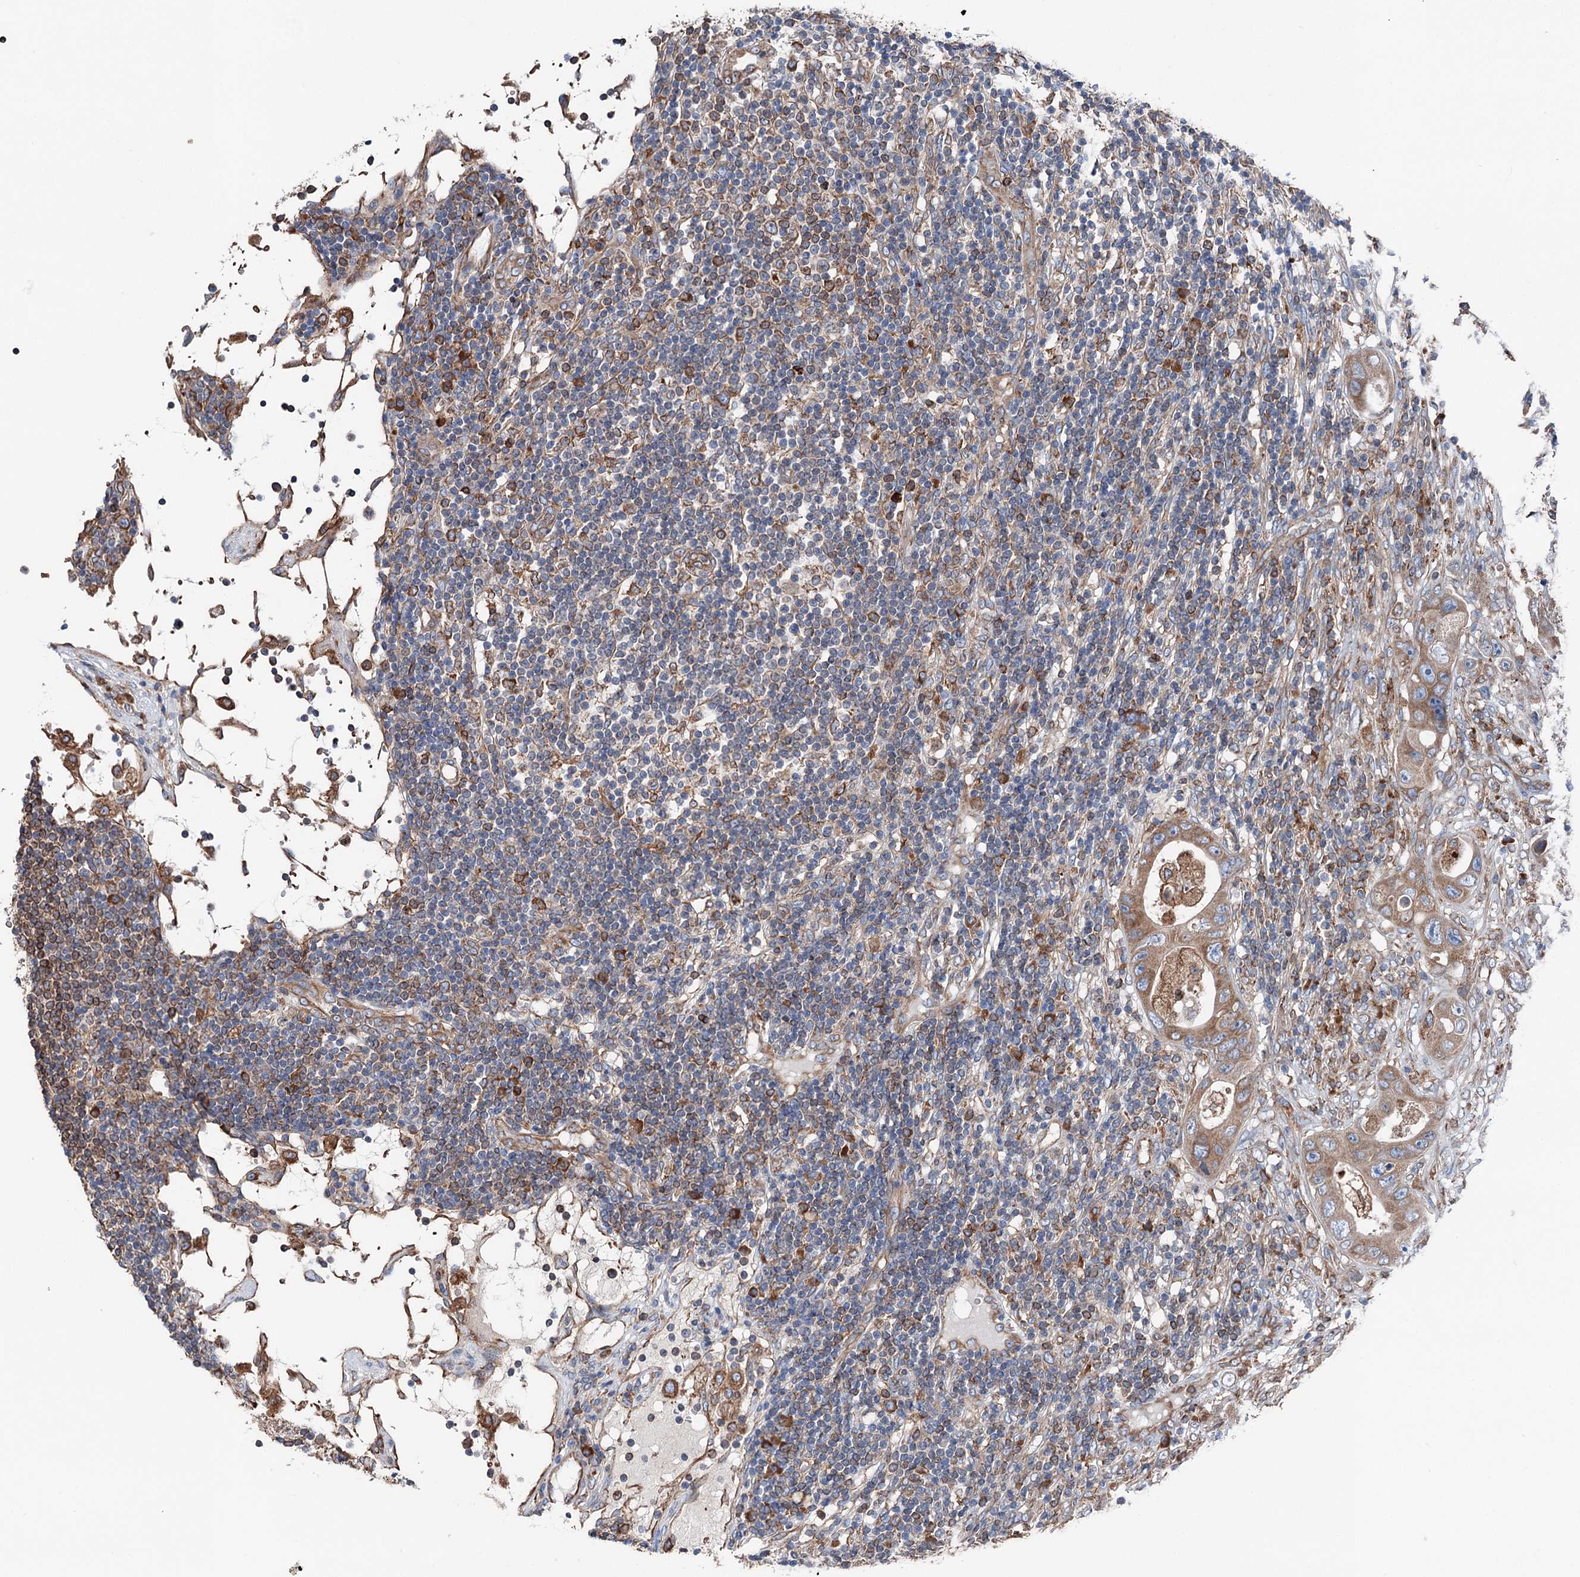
{"staining": {"intensity": "moderate", "quantity": ">75%", "location": "cytoplasmic/membranous"}, "tissue": "colorectal cancer", "cell_type": "Tumor cells", "image_type": "cancer", "snomed": [{"axis": "morphology", "description": "Adenocarcinoma, NOS"}, {"axis": "topography", "description": "Colon"}], "caption": "A high-resolution histopathology image shows IHC staining of colorectal cancer (adenocarcinoma), which exhibits moderate cytoplasmic/membranous positivity in about >75% of tumor cells. The staining was performed using DAB, with brown indicating positive protein expression. Nuclei are stained blue with hematoxylin.", "gene": "ERP29", "patient": {"sex": "female", "age": 46}}